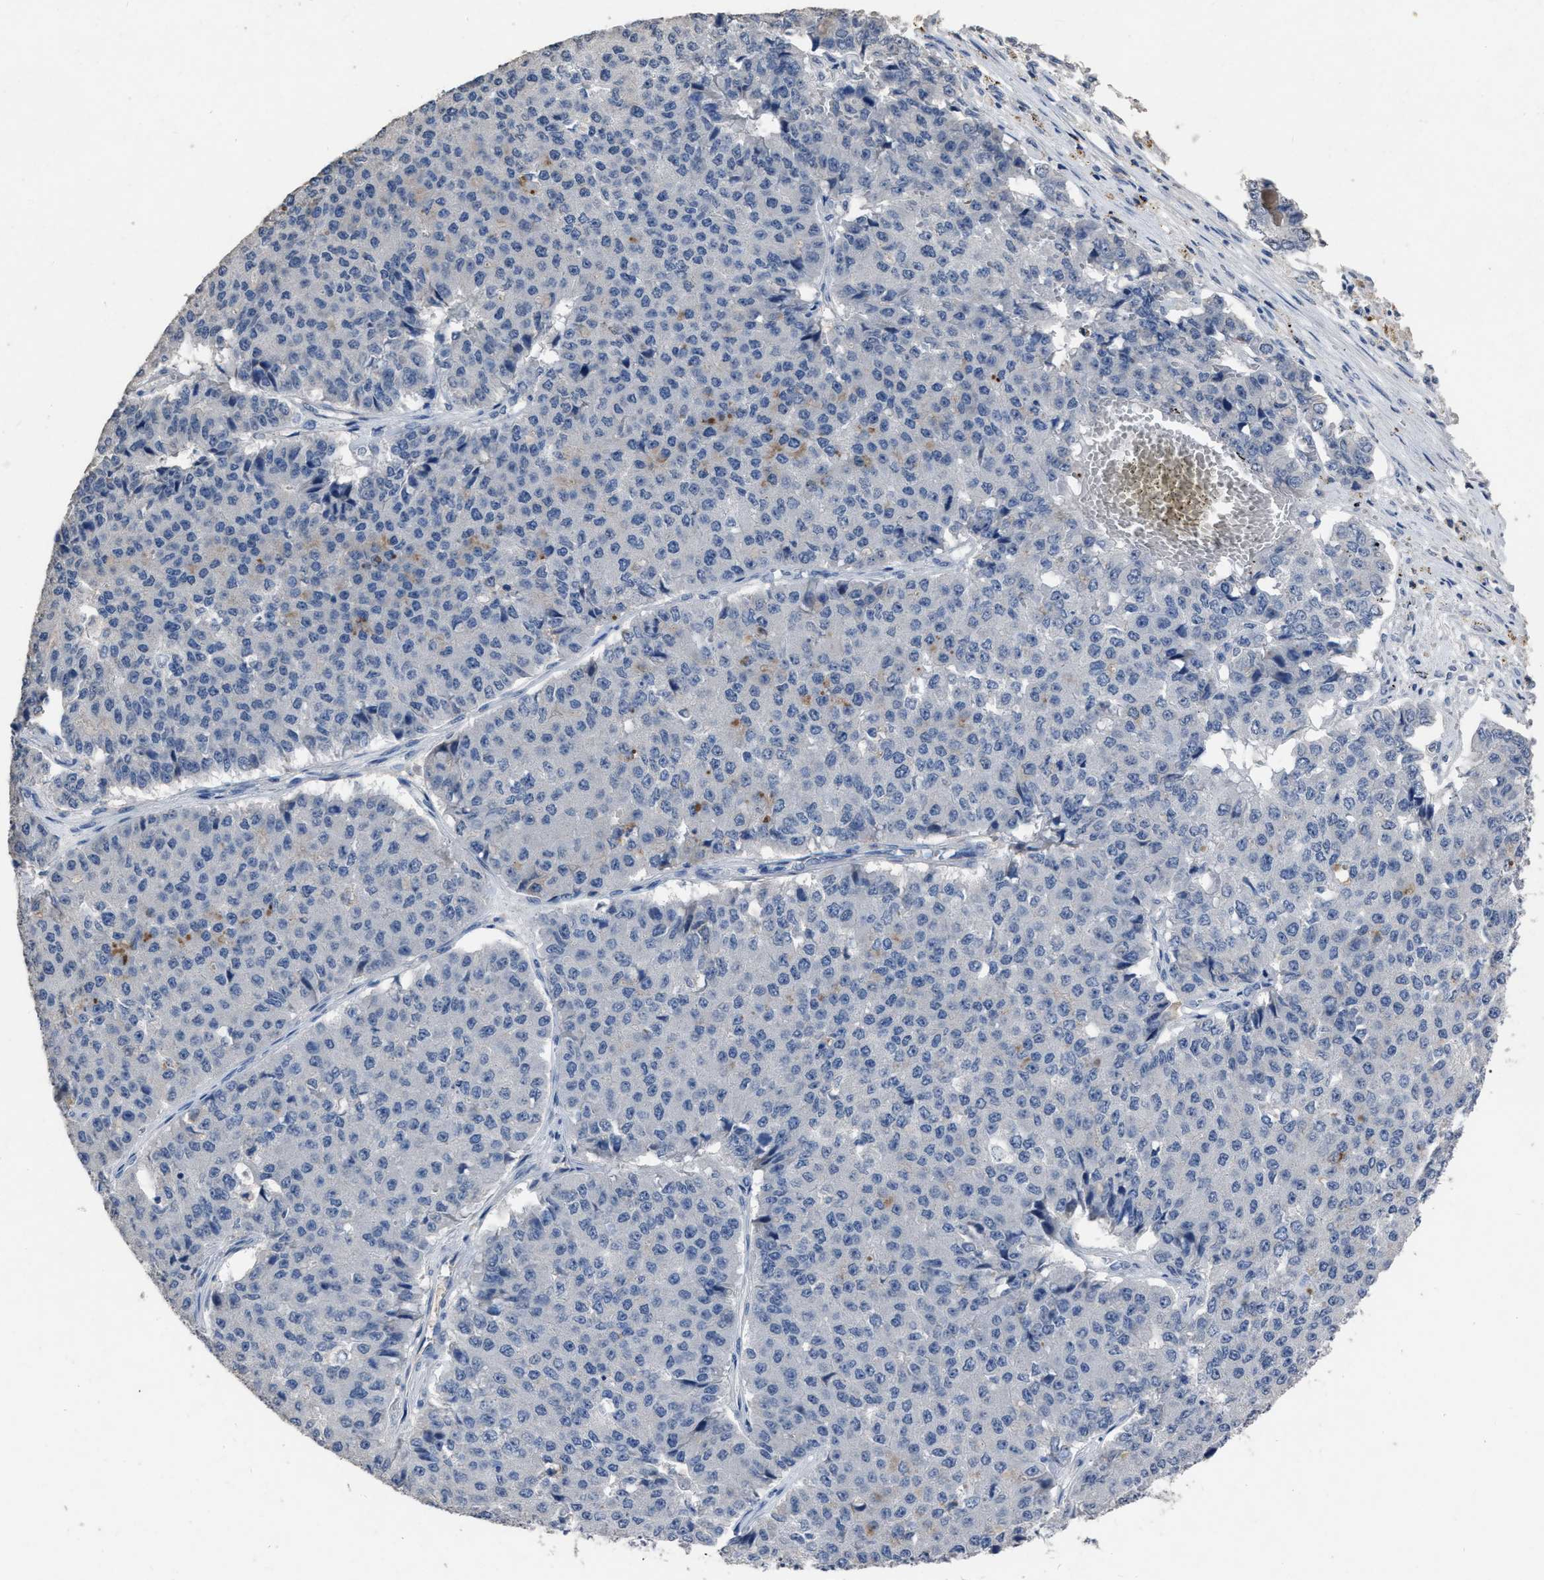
{"staining": {"intensity": "negative", "quantity": "none", "location": "none"}, "tissue": "pancreatic cancer", "cell_type": "Tumor cells", "image_type": "cancer", "snomed": [{"axis": "morphology", "description": "Adenocarcinoma, NOS"}, {"axis": "topography", "description": "Pancreas"}], "caption": "The histopathology image displays no staining of tumor cells in pancreatic adenocarcinoma.", "gene": "HABP2", "patient": {"sex": "male", "age": 50}}